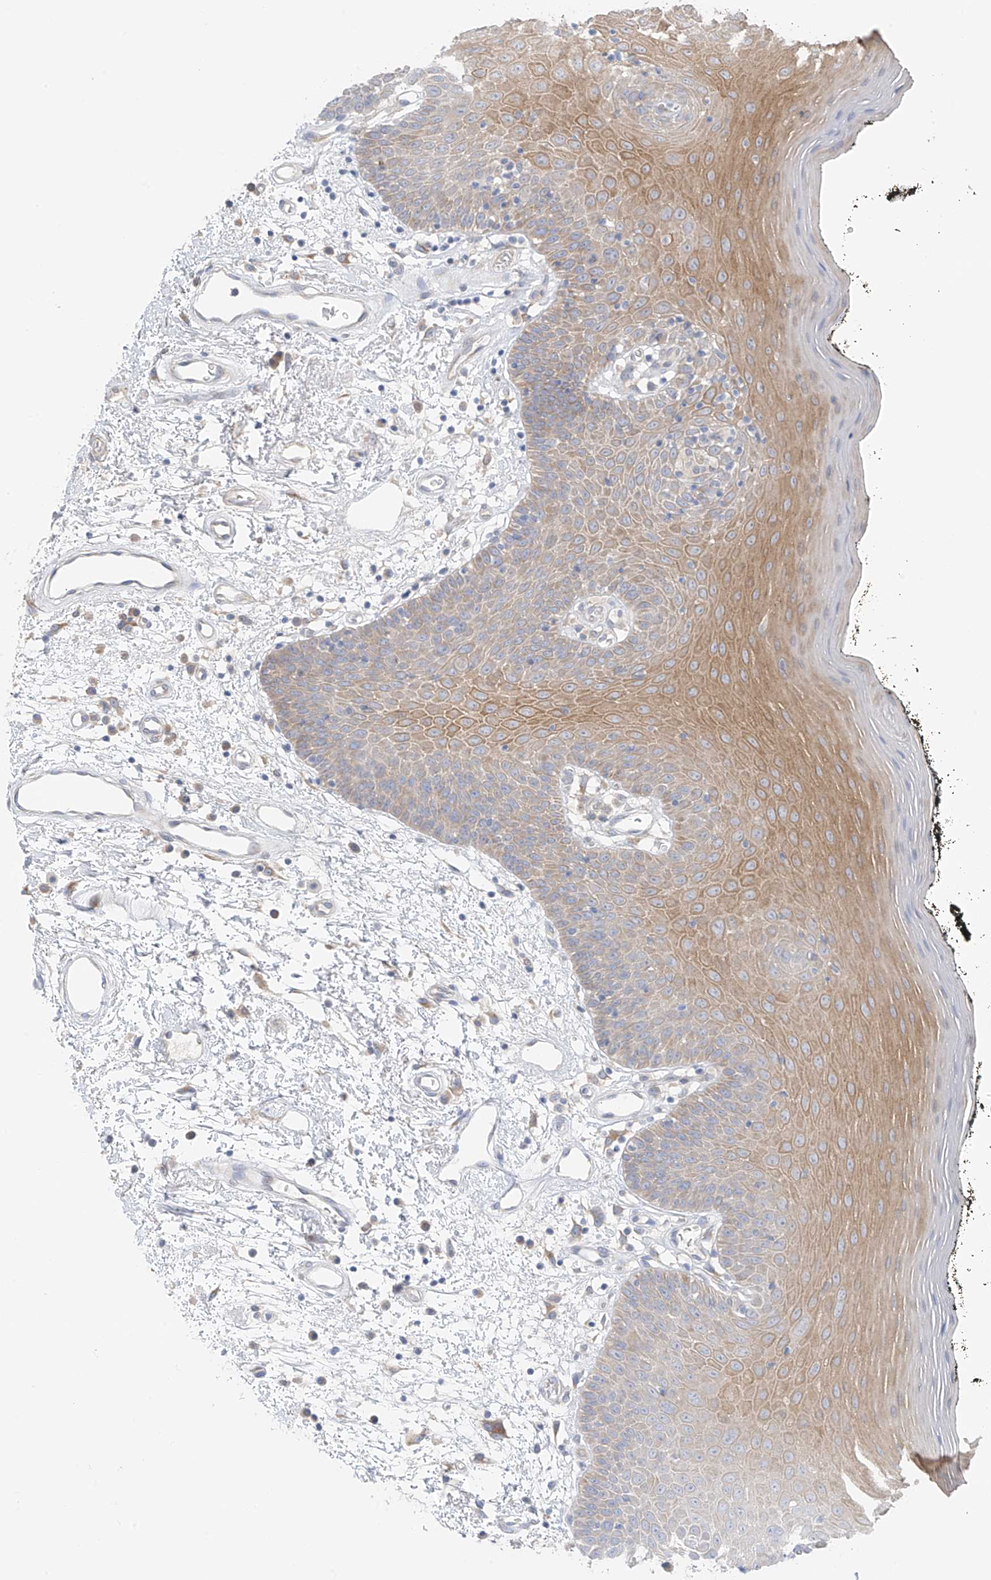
{"staining": {"intensity": "moderate", "quantity": "25%-75%", "location": "cytoplasmic/membranous"}, "tissue": "oral mucosa", "cell_type": "Squamous epithelial cells", "image_type": "normal", "snomed": [{"axis": "morphology", "description": "Normal tissue, NOS"}, {"axis": "topography", "description": "Oral tissue"}], "caption": "IHC (DAB) staining of normal human oral mucosa demonstrates moderate cytoplasmic/membranous protein positivity in about 25%-75% of squamous epithelial cells. (Stains: DAB in brown, nuclei in blue, Microscopy: brightfield microscopy at high magnification).", "gene": "NALCN", "patient": {"sex": "male", "age": 74}}